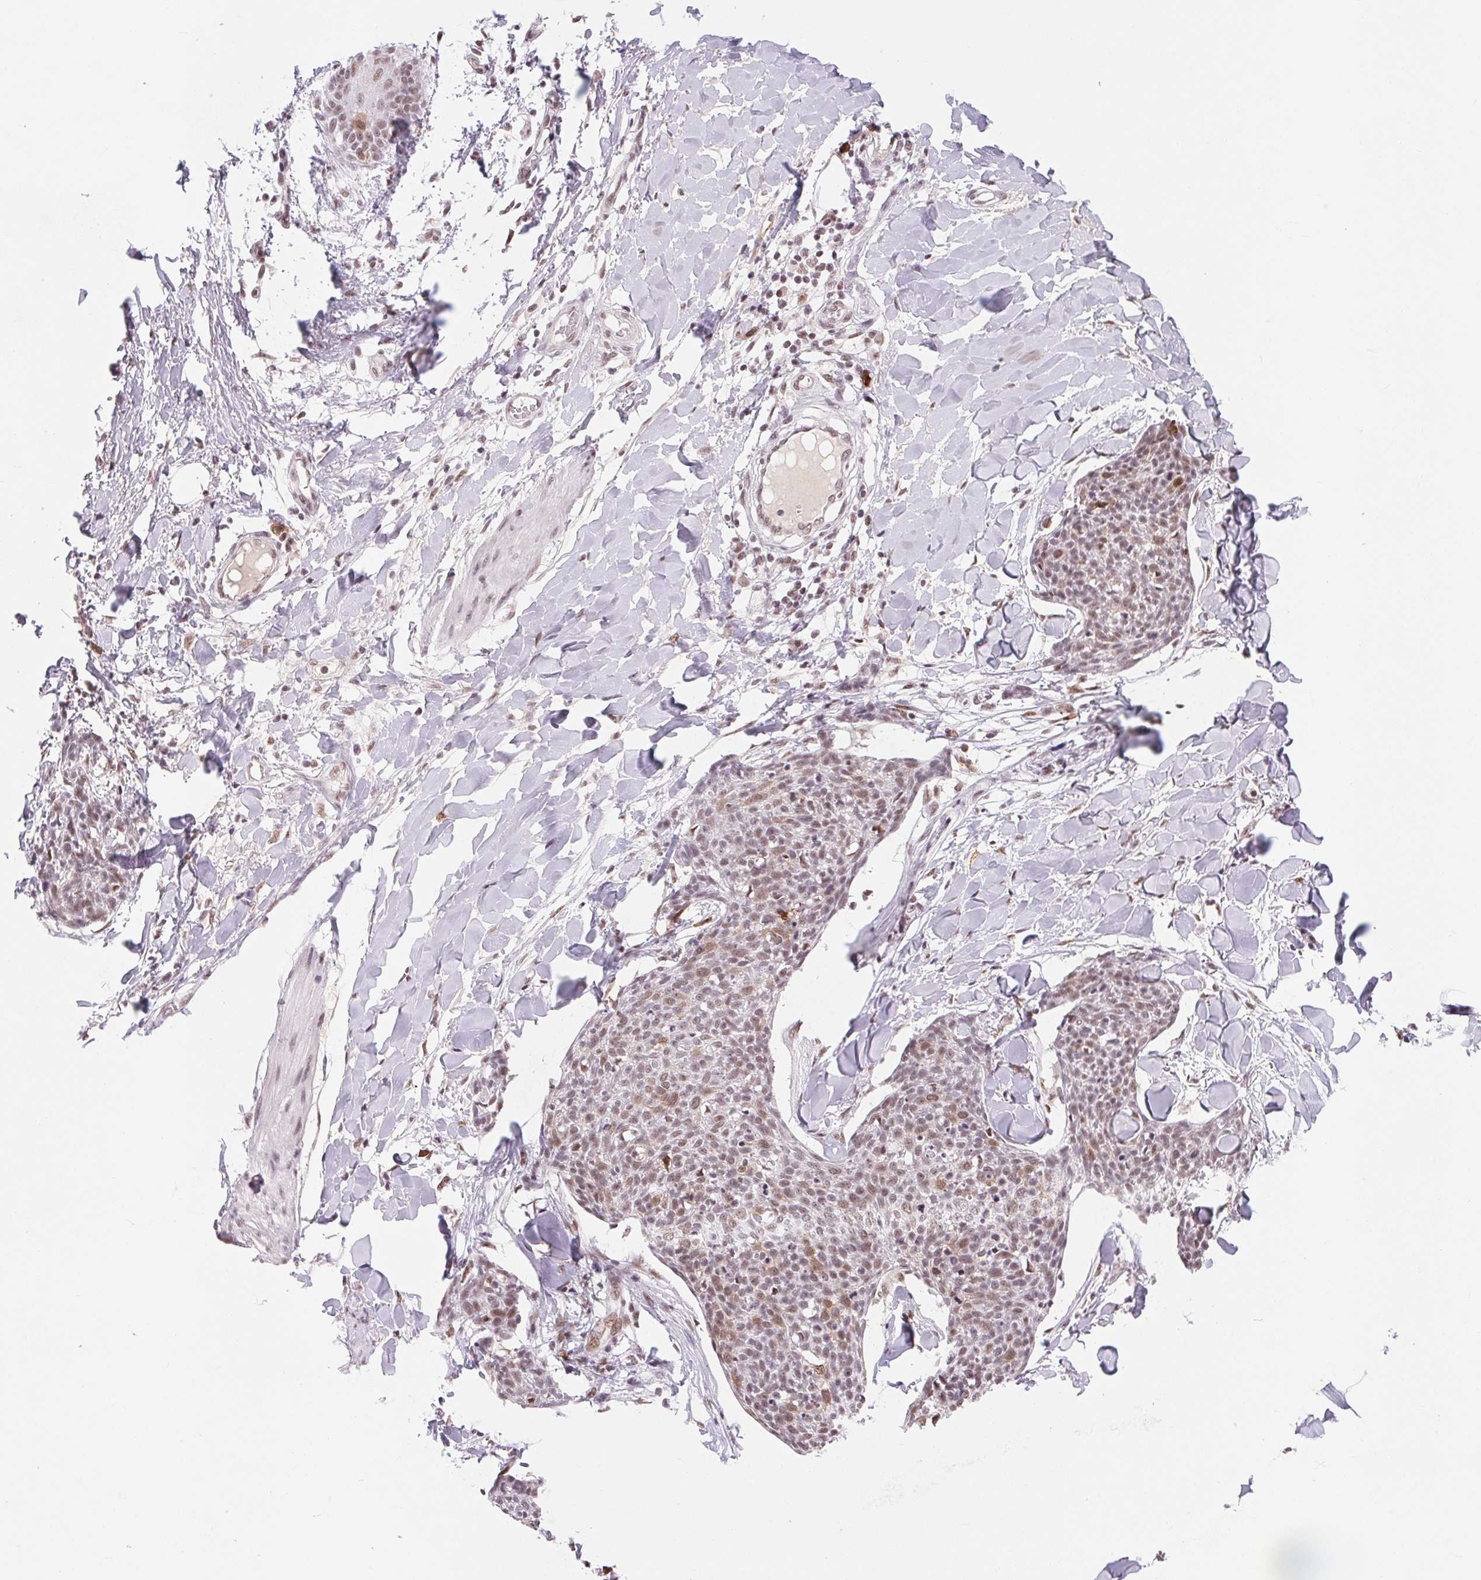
{"staining": {"intensity": "moderate", "quantity": ">75%", "location": "nuclear"}, "tissue": "skin cancer", "cell_type": "Tumor cells", "image_type": "cancer", "snomed": [{"axis": "morphology", "description": "Squamous cell carcinoma, NOS"}, {"axis": "topography", "description": "Skin"}, {"axis": "topography", "description": "Vulva"}], "caption": "The micrograph shows a brown stain indicating the presence of a protein in the nuclear of tumor cells in squamous cell carcinoma (skin).", "gene": "CD2BP2", "patient": {"sex": "female", "age": 75}}